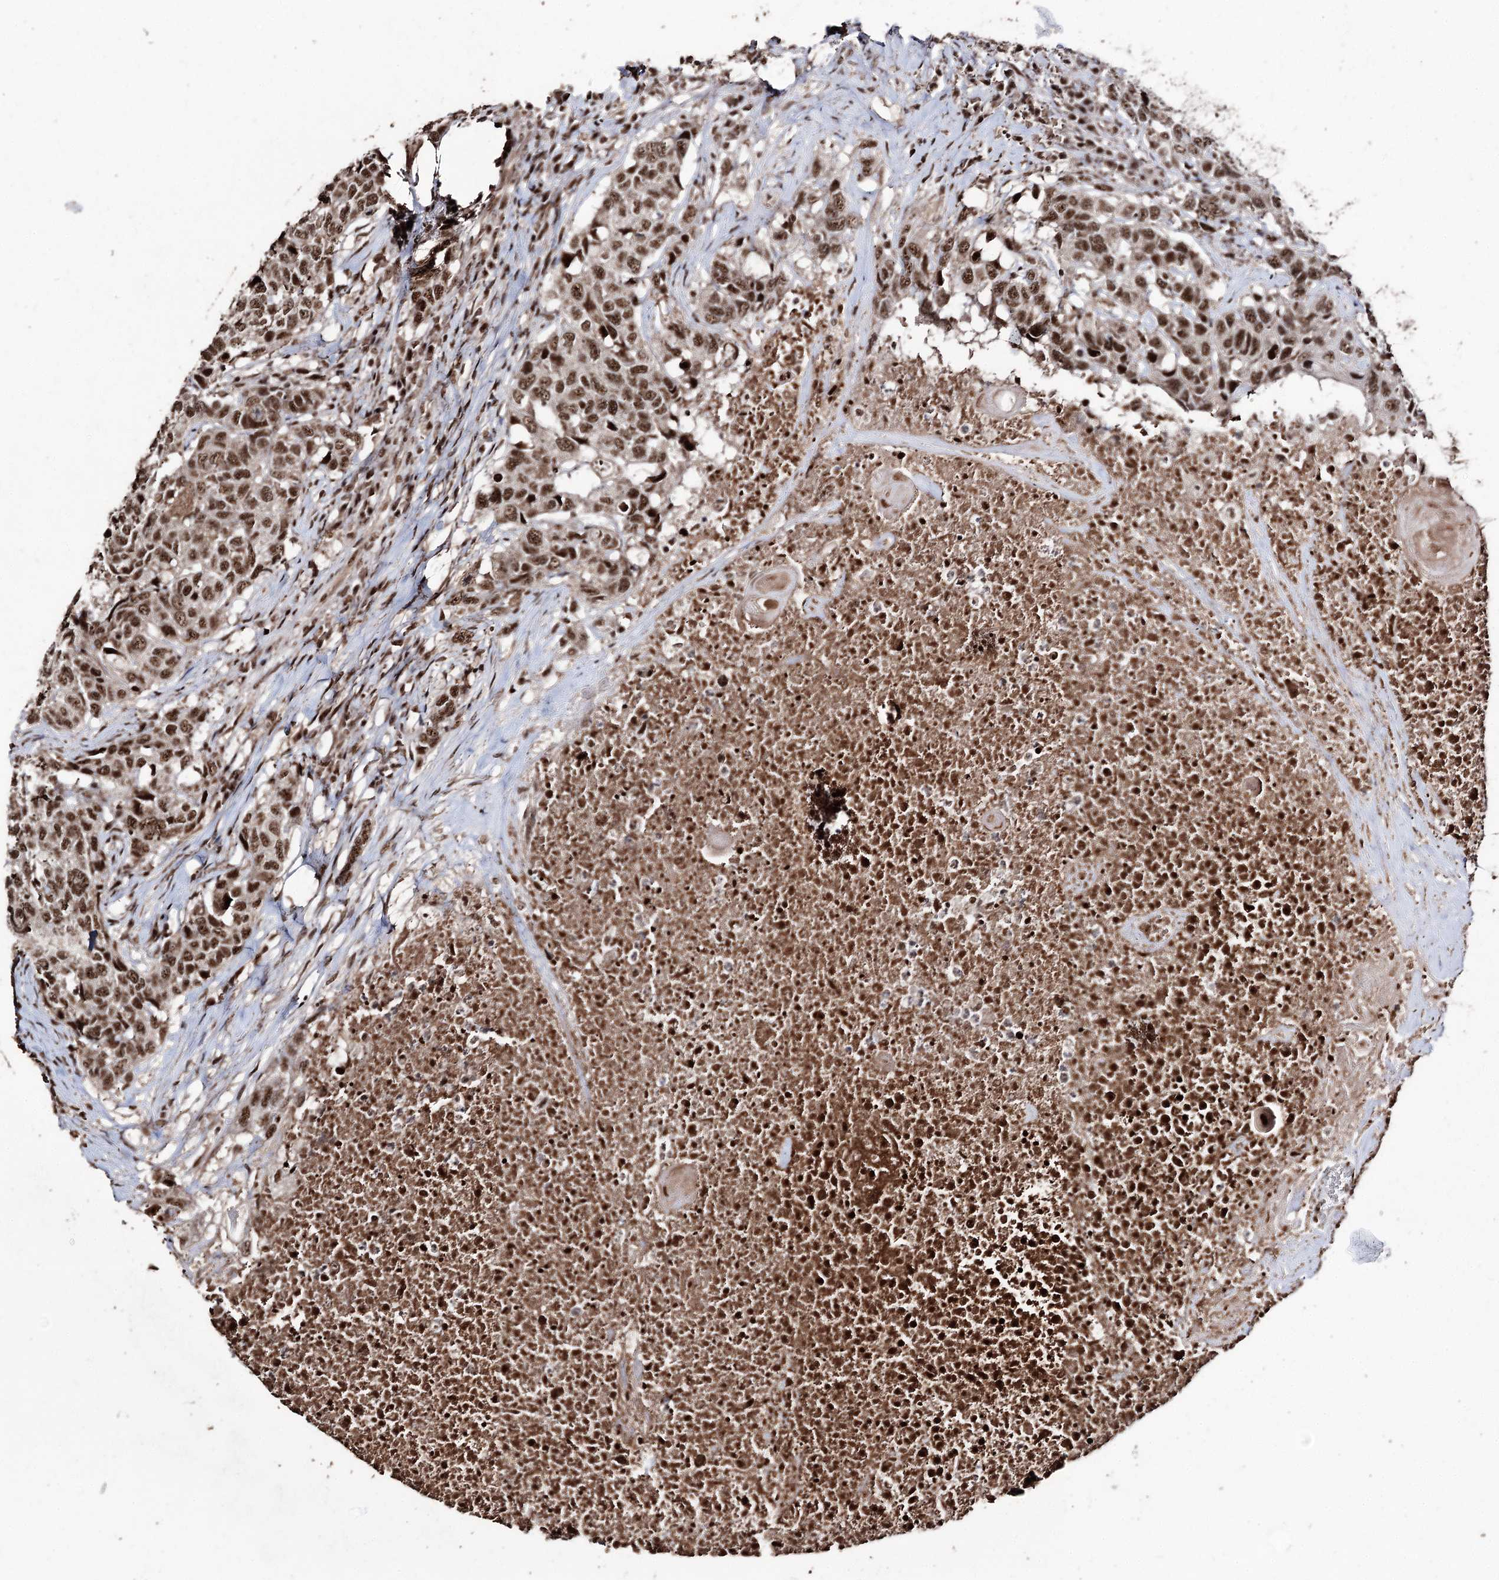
{"staining": {"intensity": "strong", "quantity": ">75%", "location": "nuclear"}, "tissue": "head and neck cancer", "cell_type": "Tumor cells", "image_type": "cancer", "snomed": [{"axis": "morphology", "description": "Squamous cell carcinoma, NOS"}, {"axis": "topography", "description": "Head-Neck"}], "caption": "There is high levels of strong nuclear staining in tumor cells of head and neck squamous cell carcinoma, as demonstrated by immunohistochemical staining (brown color).", "gene": "U2SURP", "patient": {"sex": "male", "age": 66}}